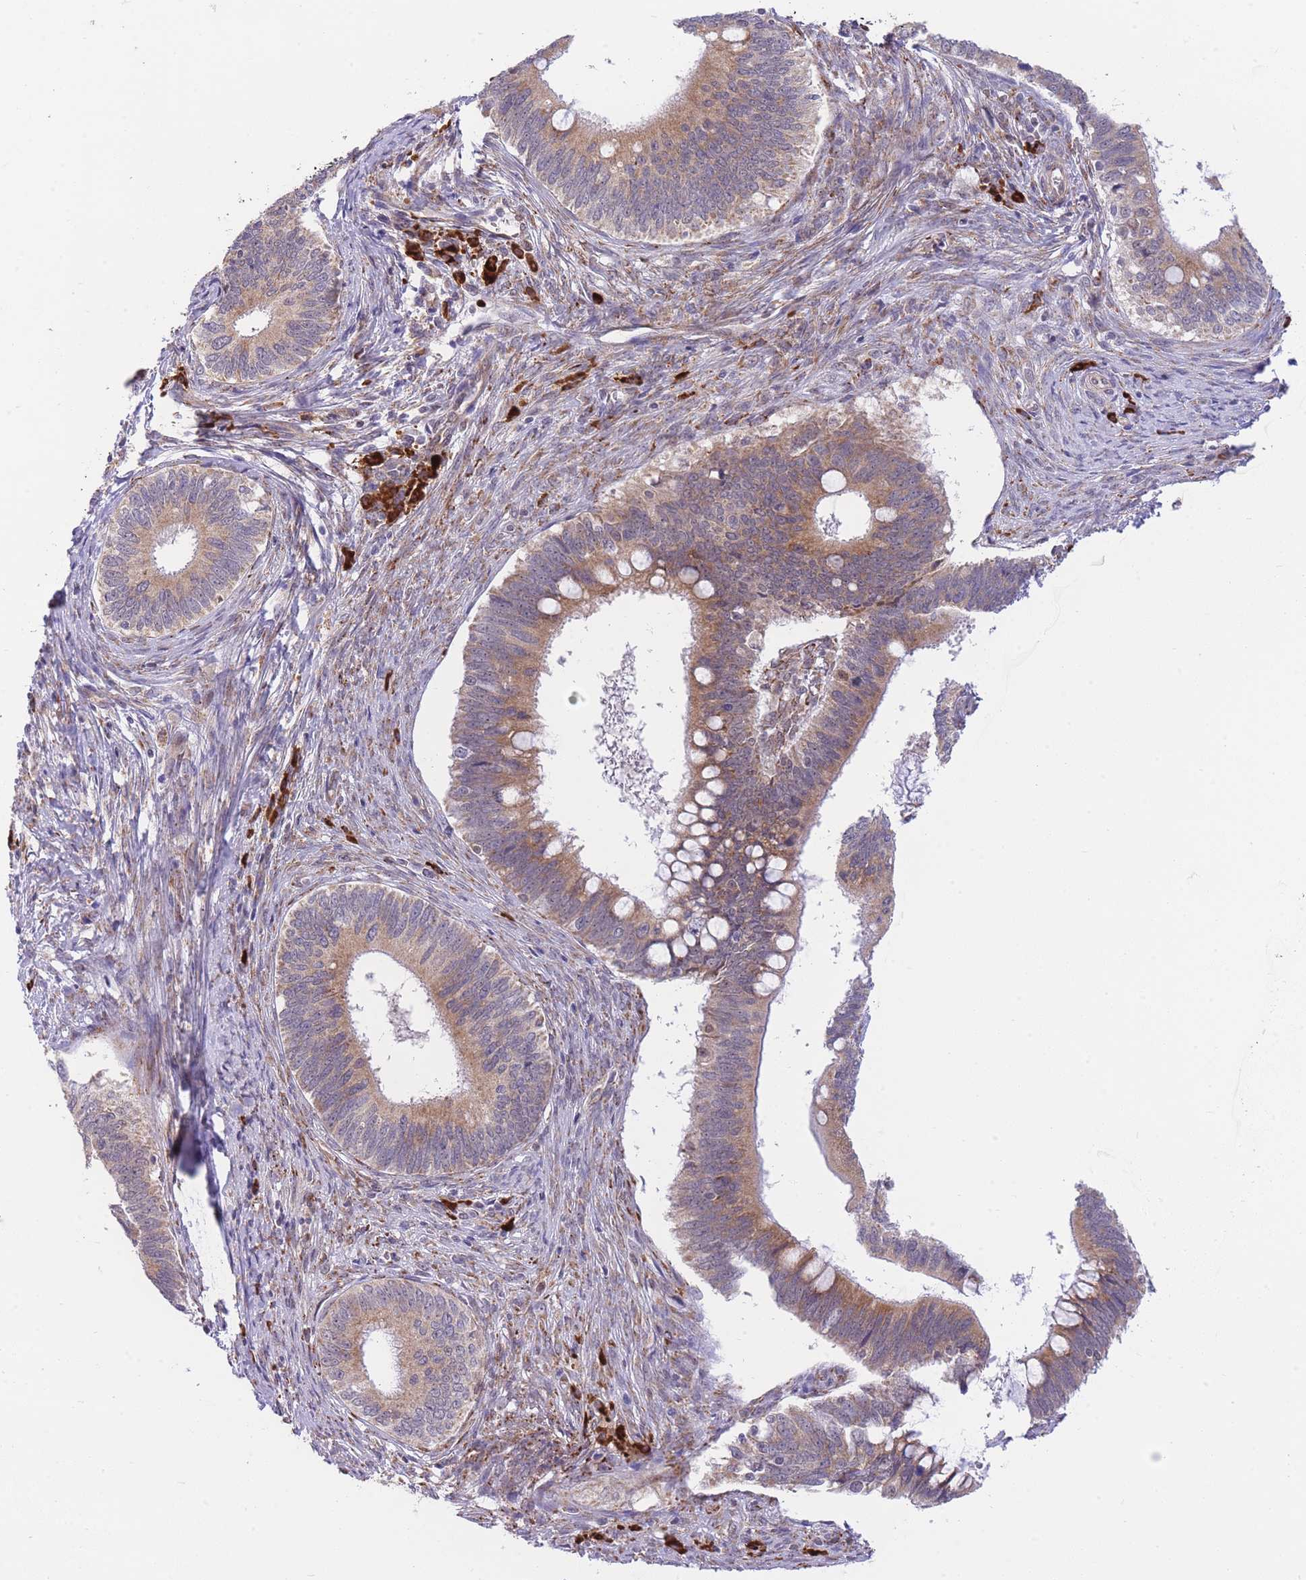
{"staining": {"intensity": "moderate", "quantity": ">75%", "location": "cytoplasmic/membranous"}, "tissue": "cervical cancer", "cell_type": "Tumor cells", "image_type": "cancer", "snomed": [{"axis": "morphology", "description": "Adenocarcinoma, NOS"}, {"axis": "topography", "description": "Cervix"}], "caption": "Protein expression analysis of human cervical cancer reveals moderate cytoplasmic/membranous staining in approximately >75% of tumor cells. The staining was performed using DAB (3,3'-diaminobenzidine) to visualize the protein expression in brown, while the nuclei were stained in blue with hematoxylin (Magnification: 20x).", "gene": "EXOSC8", "patient": {"sex": "female", "age": 42}}